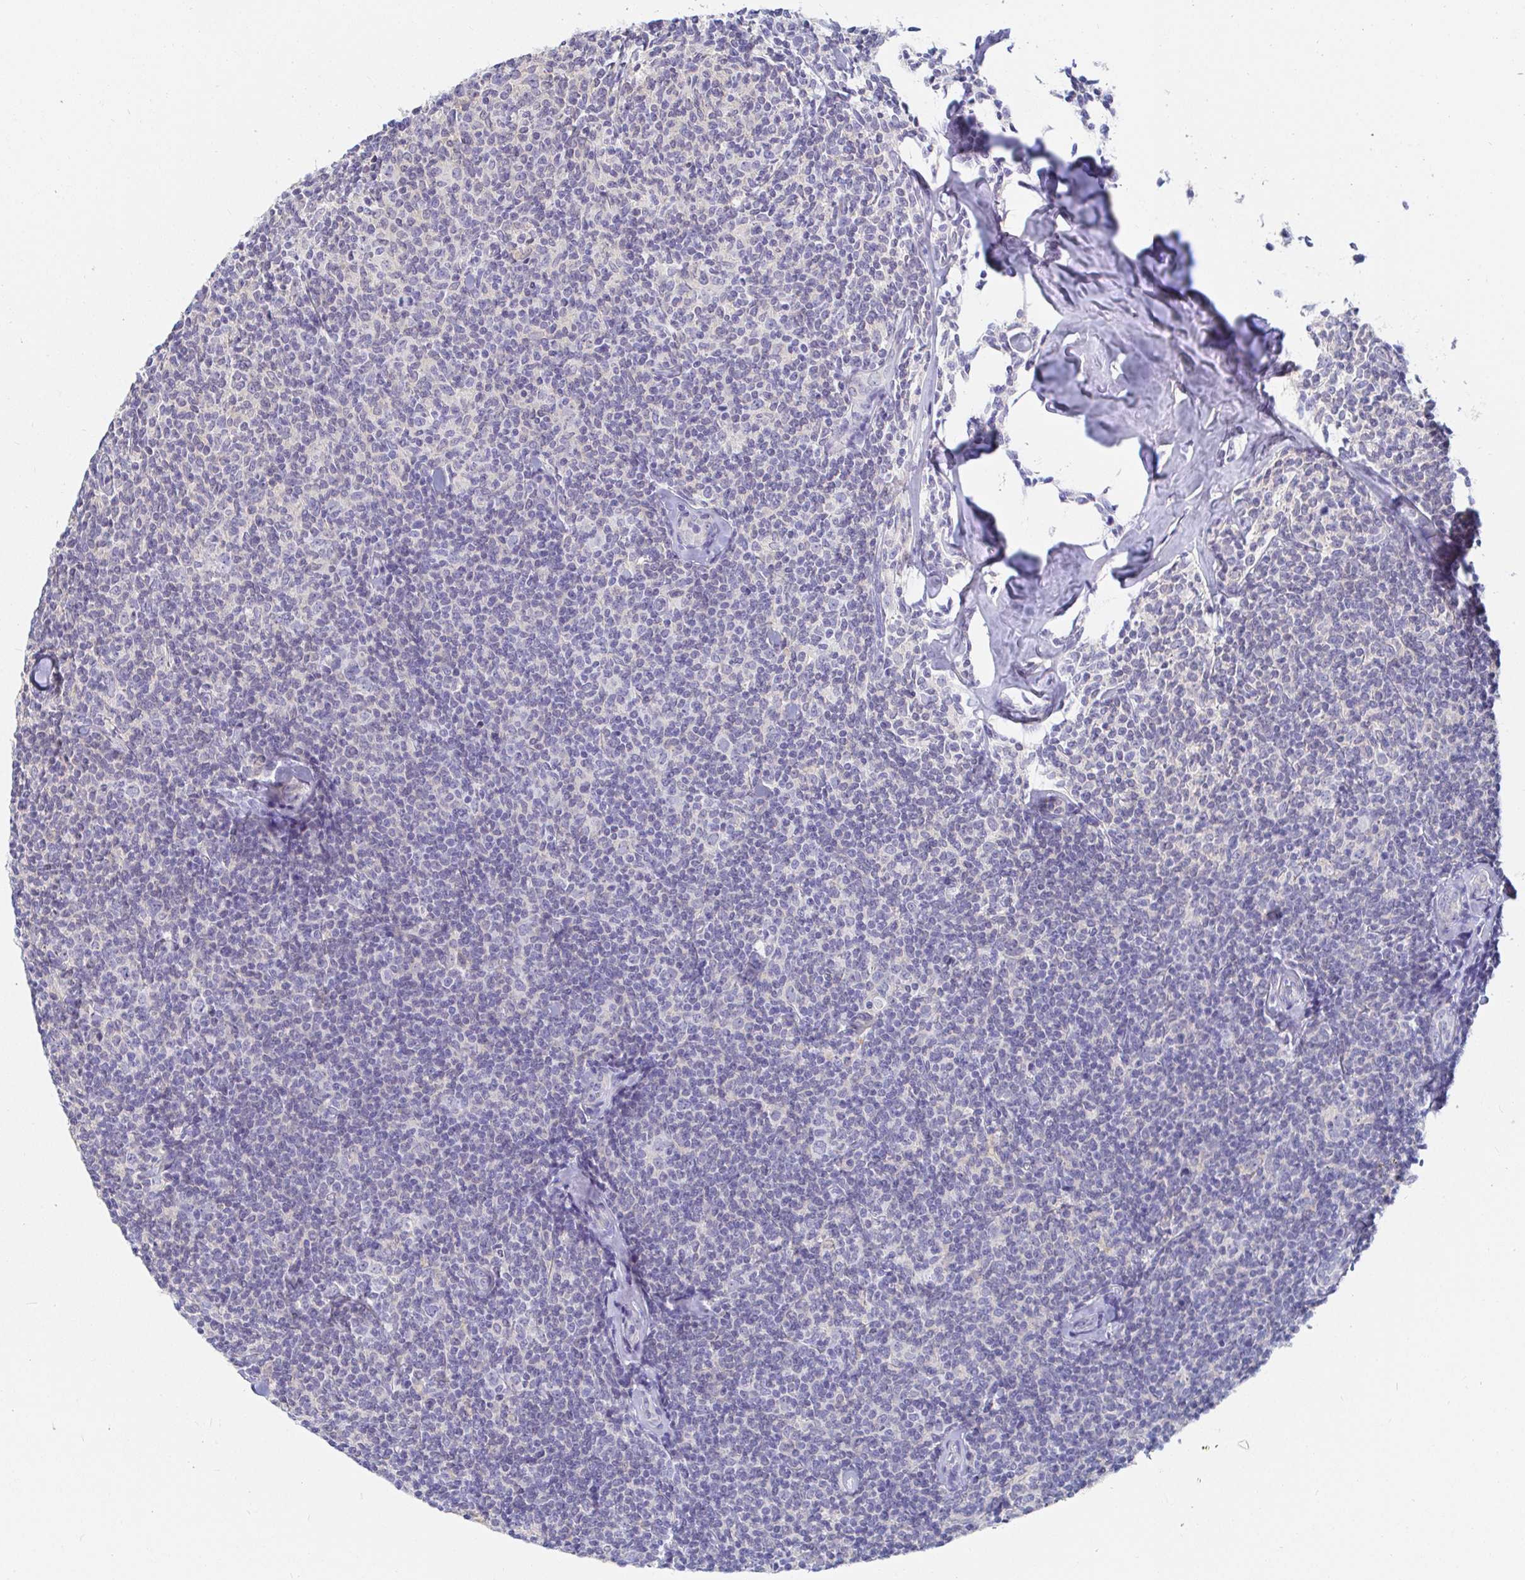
{"staining": {"intensity": "negative", "quantity": "none", "location": "none"}, "tissue": "lymphoma", "cell_type": "Tumor cells", "image_type": "cancer", "snomed": [{"axis": "morphology", "description": "Malignant lymphoma, non-Hodgkin's type, Low grade"}, {"axis": "topography", "description": "Lymph node"}], "caption": "Lymphoma was stained to show a protein in brown. There is no significant positivity in tumor cells. (Stains: DAB (3,3'-diaminobenzidine) immunohistochemistry (IHC) with hematoxylin counter stain, Microscopy: brightfield microscopy at high magnification).", "gene": "PDE6B", "patient": {"sex": "female", "age": 56}}